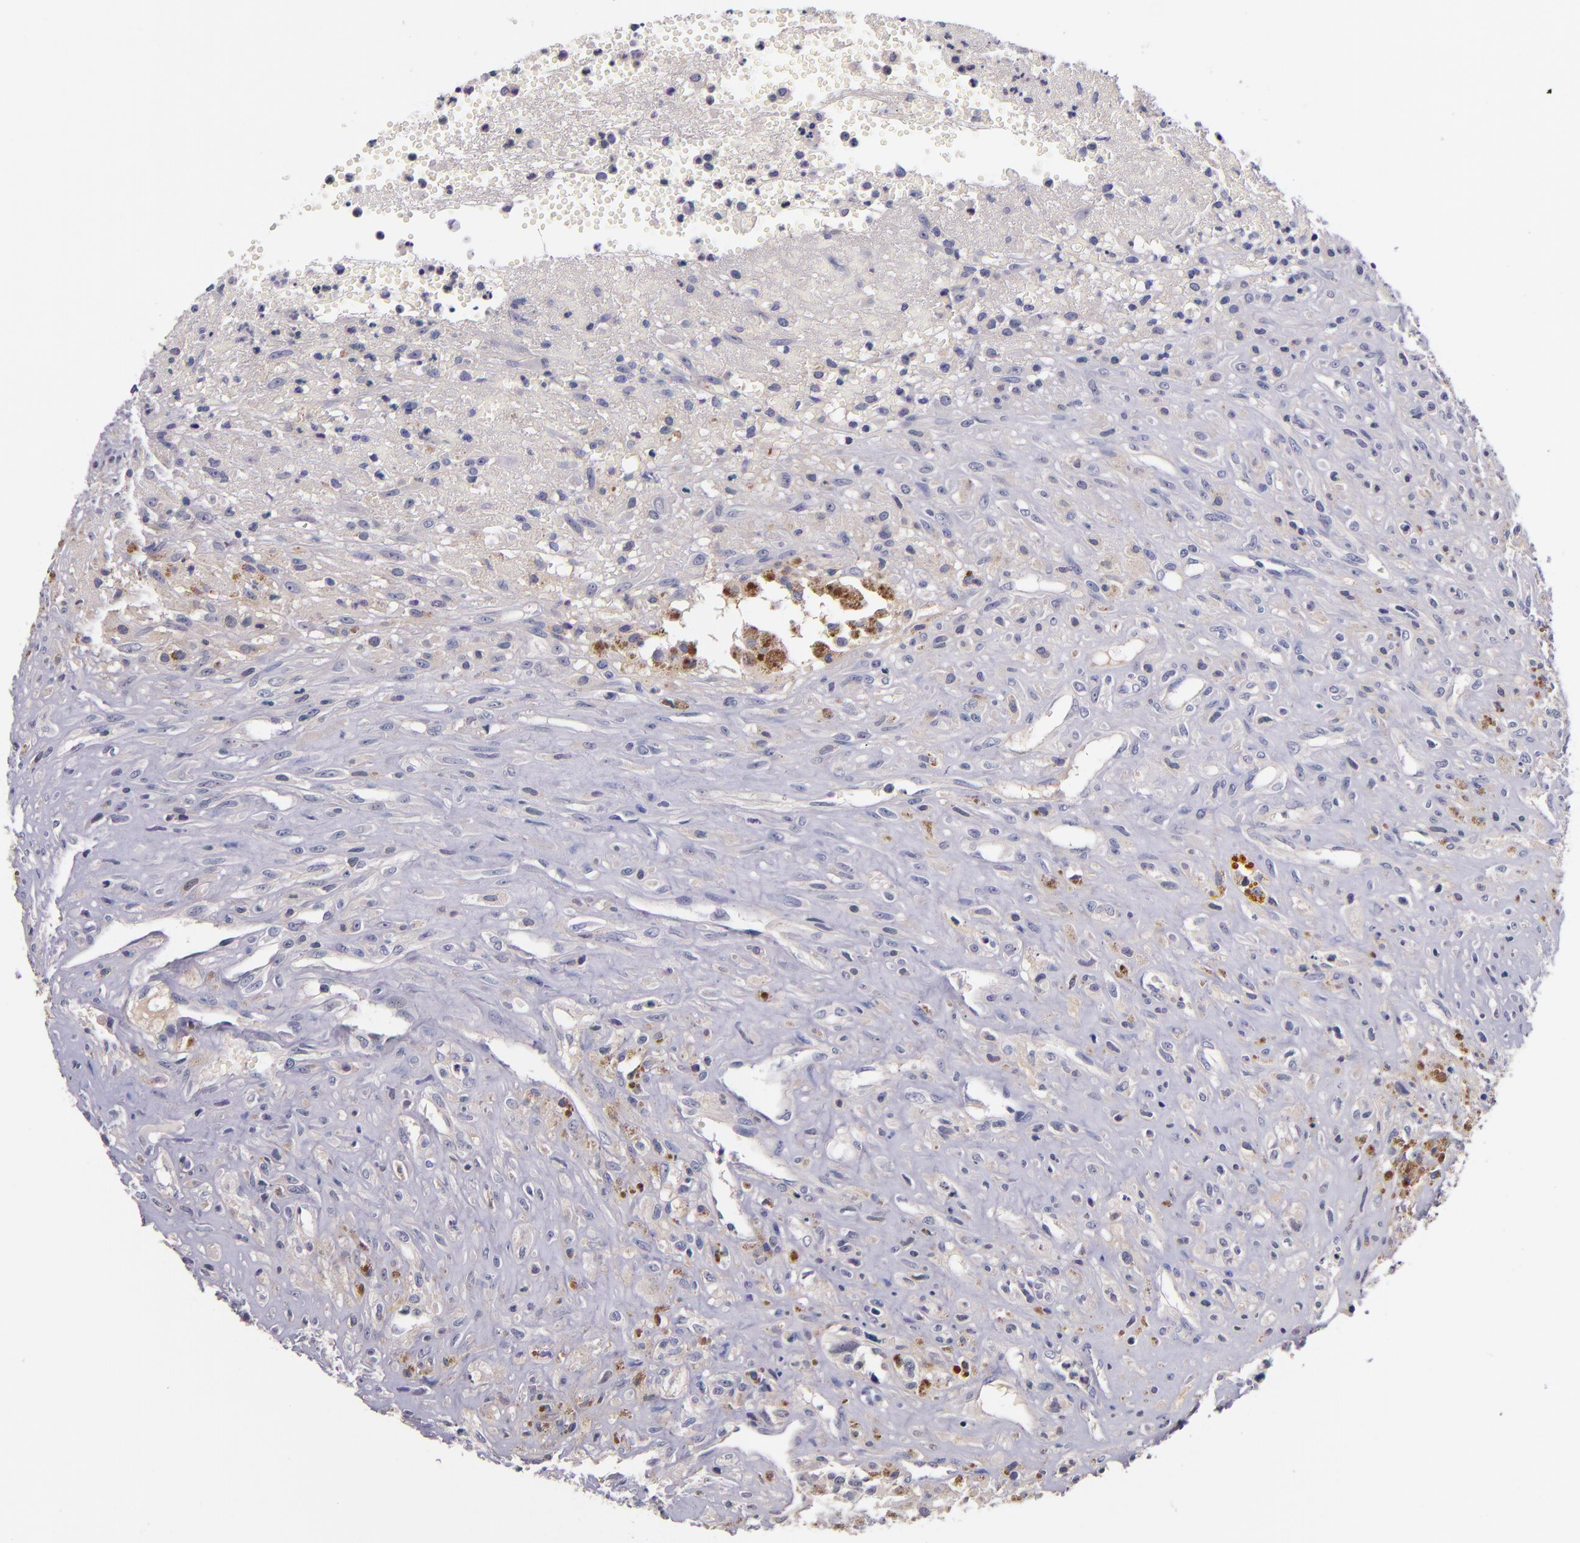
{"staining": {"intensity": "weak", "quantity": "<25%", "location": "cytoplasmic/membranous"}, "tissue": "glioma", "cell_type": "Tumor cells", "image_type": "cancer", "snomed": [{"axis": "morphology", "description": "Glioma, malignant, High grade"}, {"axis": "topography", "description": "Brain"}], "caption": "The image demonstrates no significant positivity in tumor cells of glioma. (IHC, brightfield microscopy, high magnification).", "gene": "RBP4", "patient": {"sex": "male", "age": 66}}